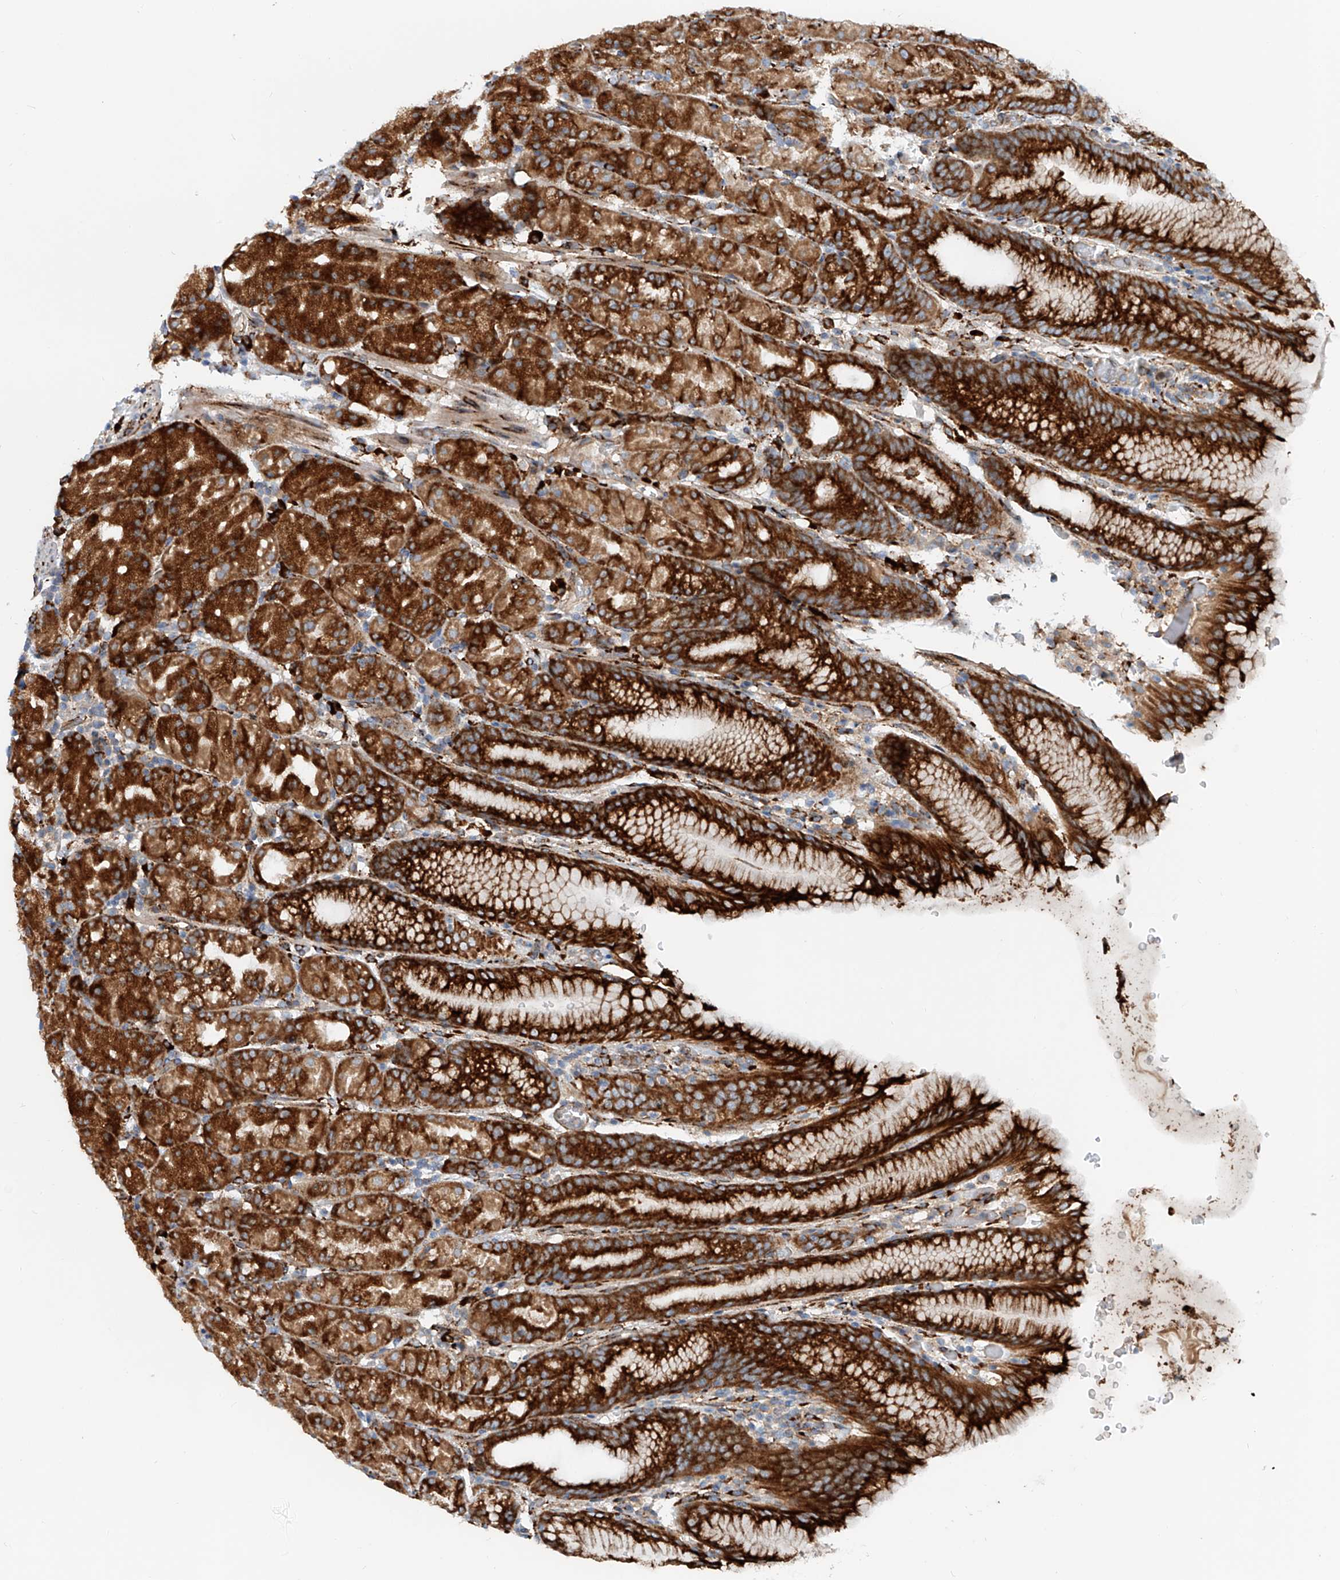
{"staining": {"intensity": "strong", "quantity": ">75%", "location": "cytoplasmic/membranous"}, "tissue": "stomach", "cell_type": "Glandular cells", "image_type": "normal", "snomed": [{"axis": "morphology", "description": "Normal tissue, NOS"}, {"axis": "topography", "description": "Stomach, upper"}], "caption": "Glandular cells demonstrate strong cytoplasmic/membranous expression in approximately >75% of cells in normal stomach.", "gene": "SNAP29", "patient": {"sex": "male", "age": 48}}